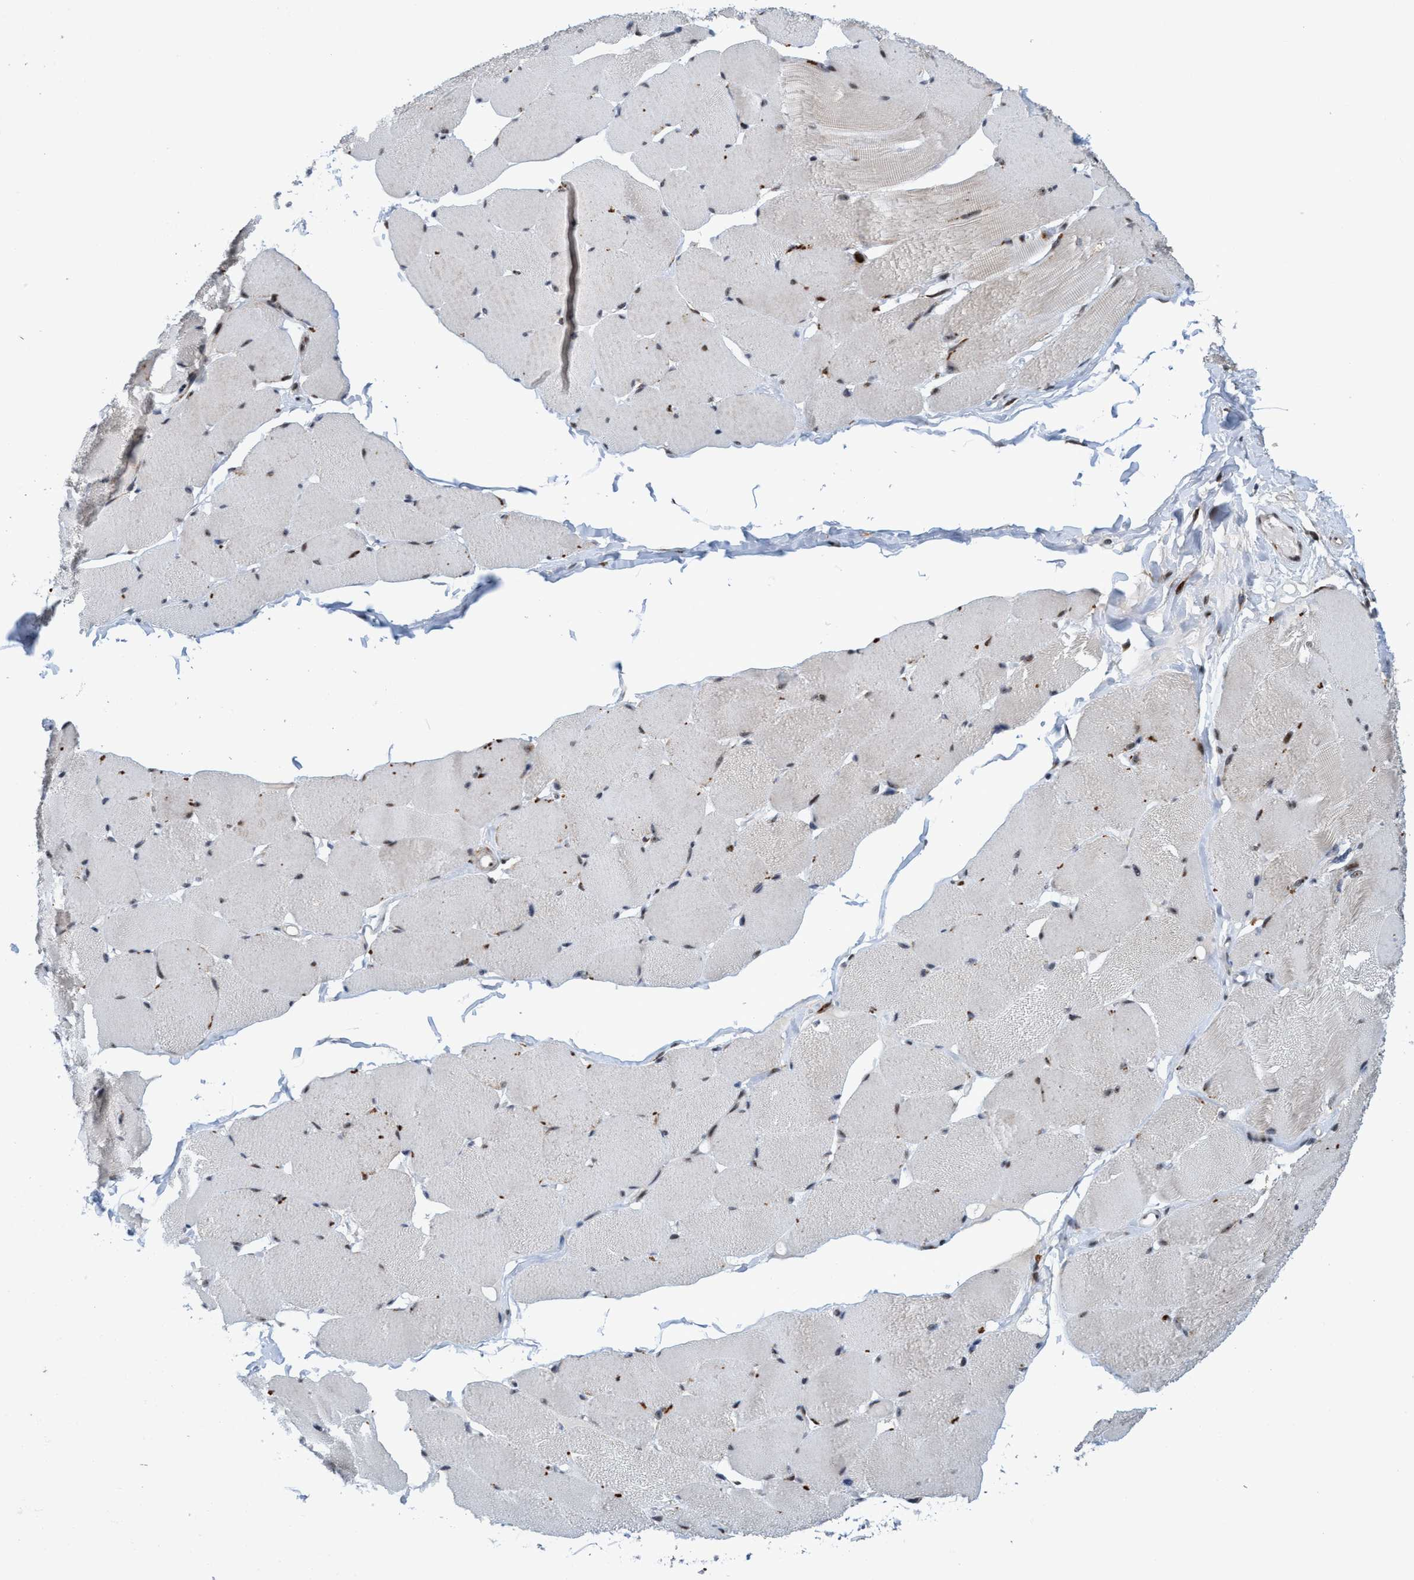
{"staining": {"intensity": "moderate", "quantity": "25%-75%", "location": "cytoplasmic/membranous,nuclear"}, "tissue": "skeletal muscle", "cell_type": "Myocytes", "image_type": "normal", "snomed": [{"axis": "morphology", "description": "Normal tissue, NOS"}, {"axis": "topography", "description": "Skin"}, {"axis": "topography", "description": "Skeletal muscle"}], "caption": "DAB (3,3'-diaminobenzidine) immunohistochemical staining of unremarkable skeletal muscle exhibits moderate cytoplasmic/membranous,nuclear protein expression in about 25%-75% of myocytes.", "gene": "GLT6D1", "patient": {"sex": "male", "age": 83}}